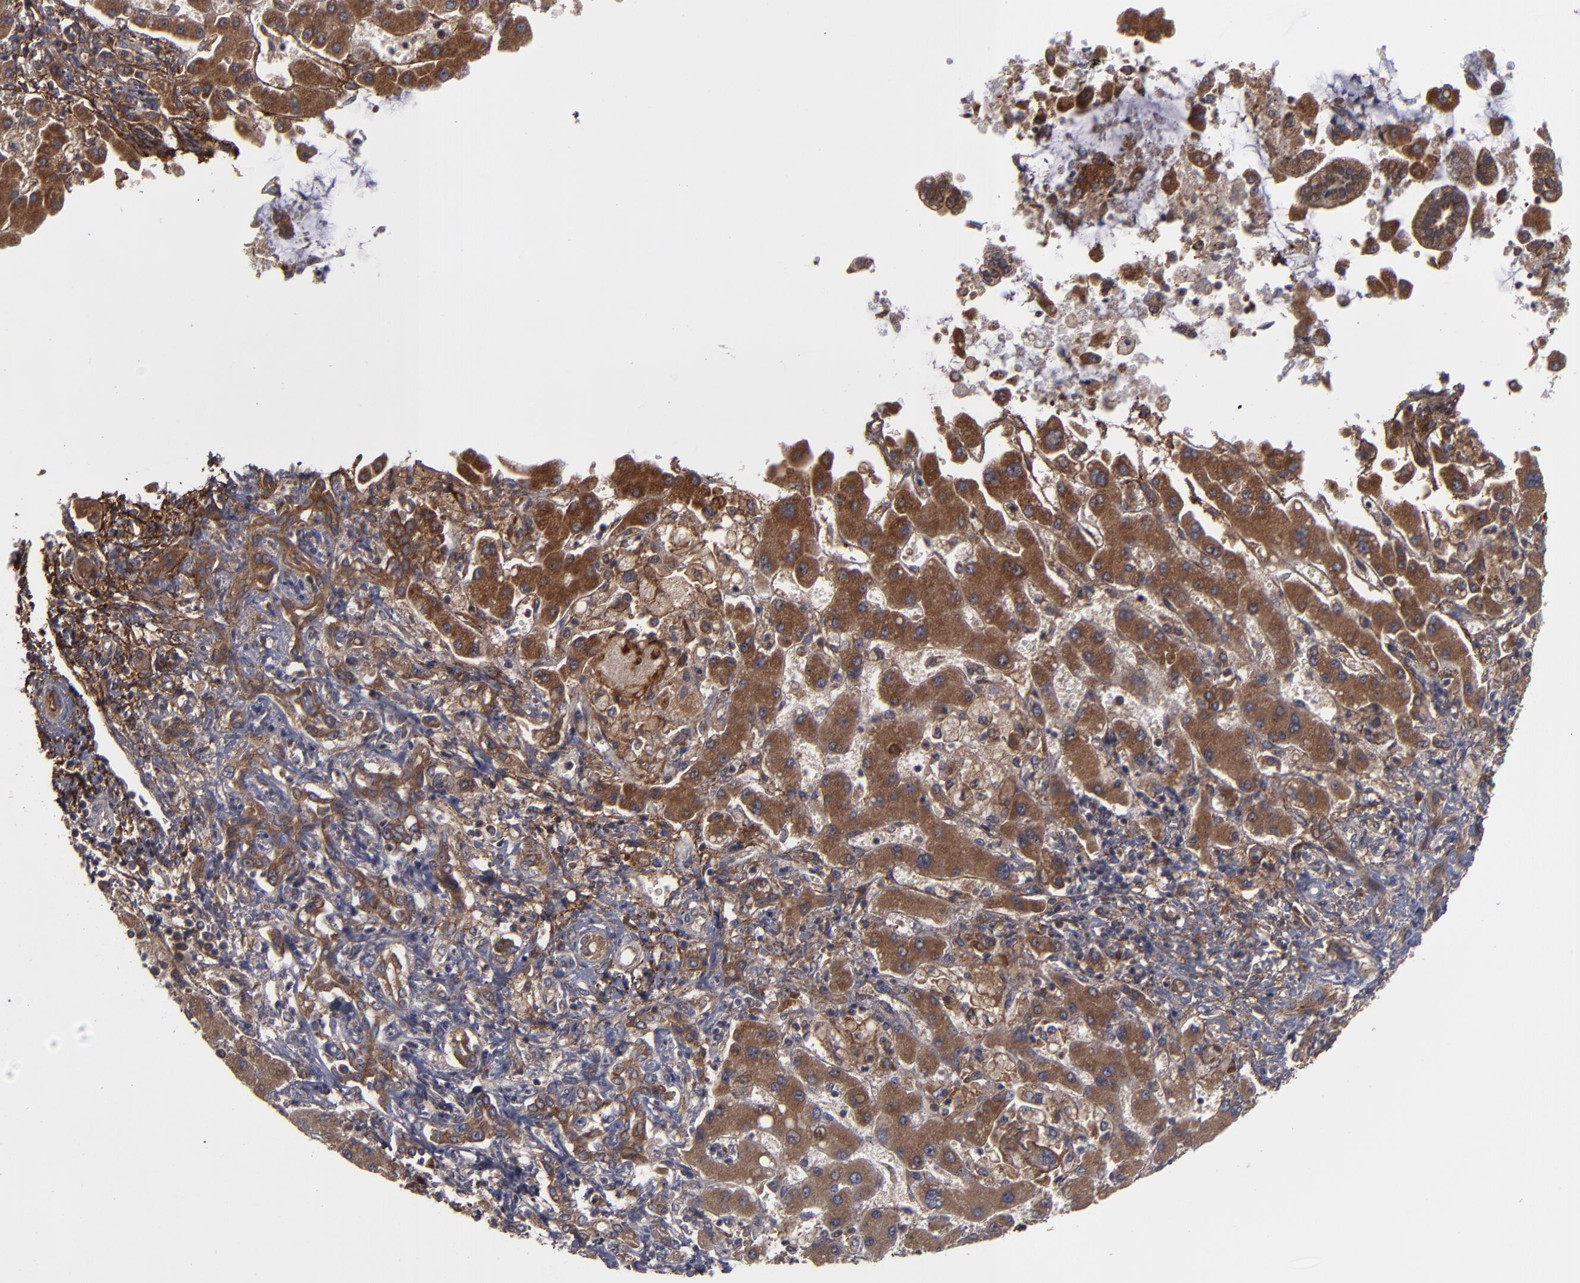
{"staining": {"intensity": "moderate", "quantity": ">75%", "location": "cytoplasmic/membranous"}, "tissue": "liver cancer", "cell_type": "Tumor cells", "image_type": "cancer", "snomed": [{"axis": "morphology", "description": "Cholangiocarcinoma"}, {"axis": "topography", "description": "Liver"}], "caption": "Tumor cells demonstrate medium levels of moderate cytoplasmic/membranous staining in about >75% of cells in liver cancer (cholangiocarcinoma).", "gene": "BMP6", "patient": {"sex": "male", "age": 50}}